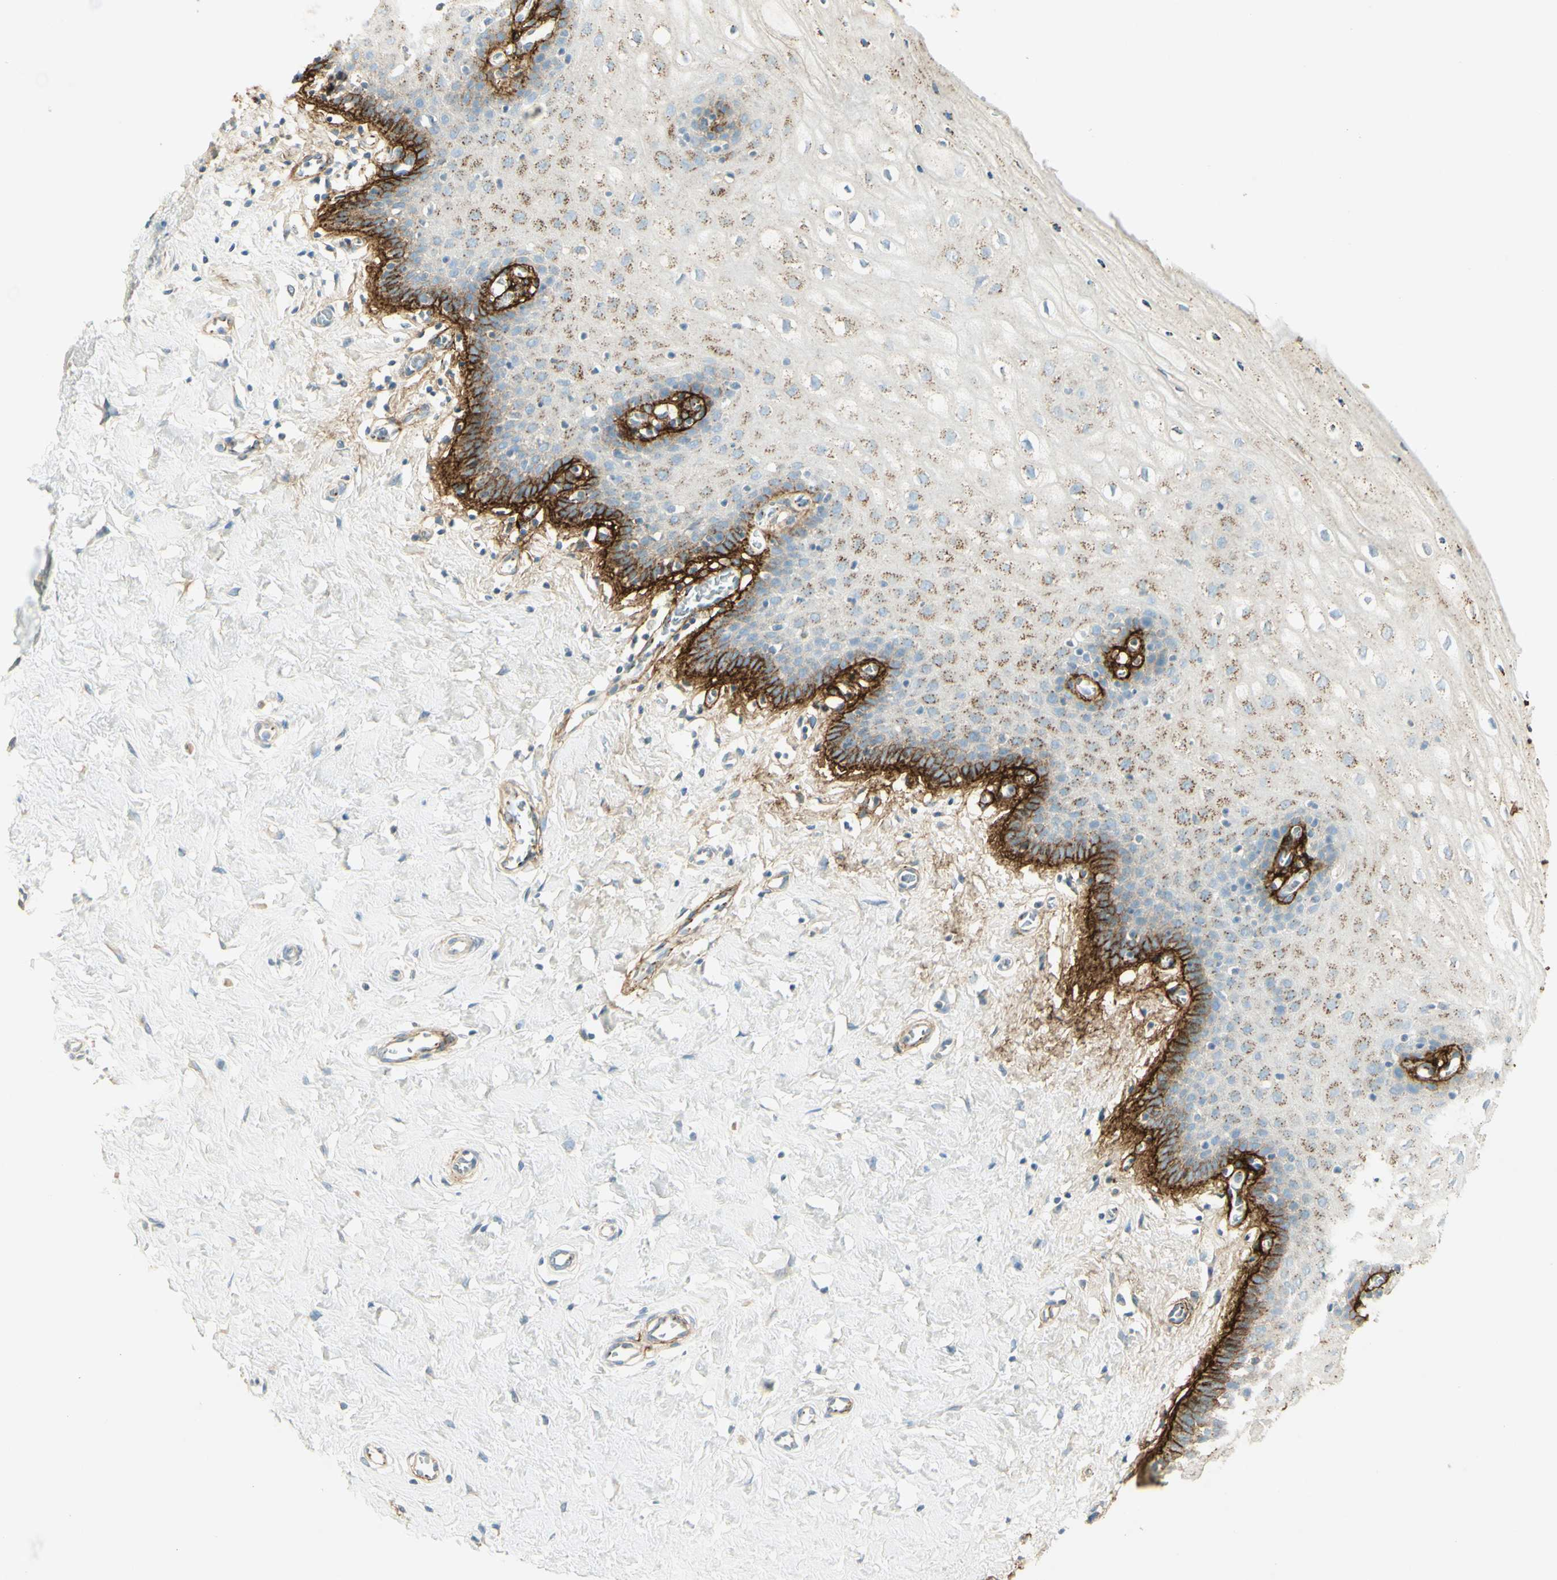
{"staining": {"intensity": "strong", "quantity": ">75%", "location": "cytoplasmic/membranous"}, "tissue": "cervix", "cell_type": "Glandular cells", "image_type": "normal", "snomed": [{"axis": "morphology", "description": "Normal tissue, NOS"}, {"axis": "topography", "description": "Cervix"}], "caption": "Strong cytoplasmic/membranous positivity for a protein is identified in approximately >75% of glandular cells of normal cervix using IHC.", "gene": "TNN", "patient": {"sex": "female", "age": 55}}